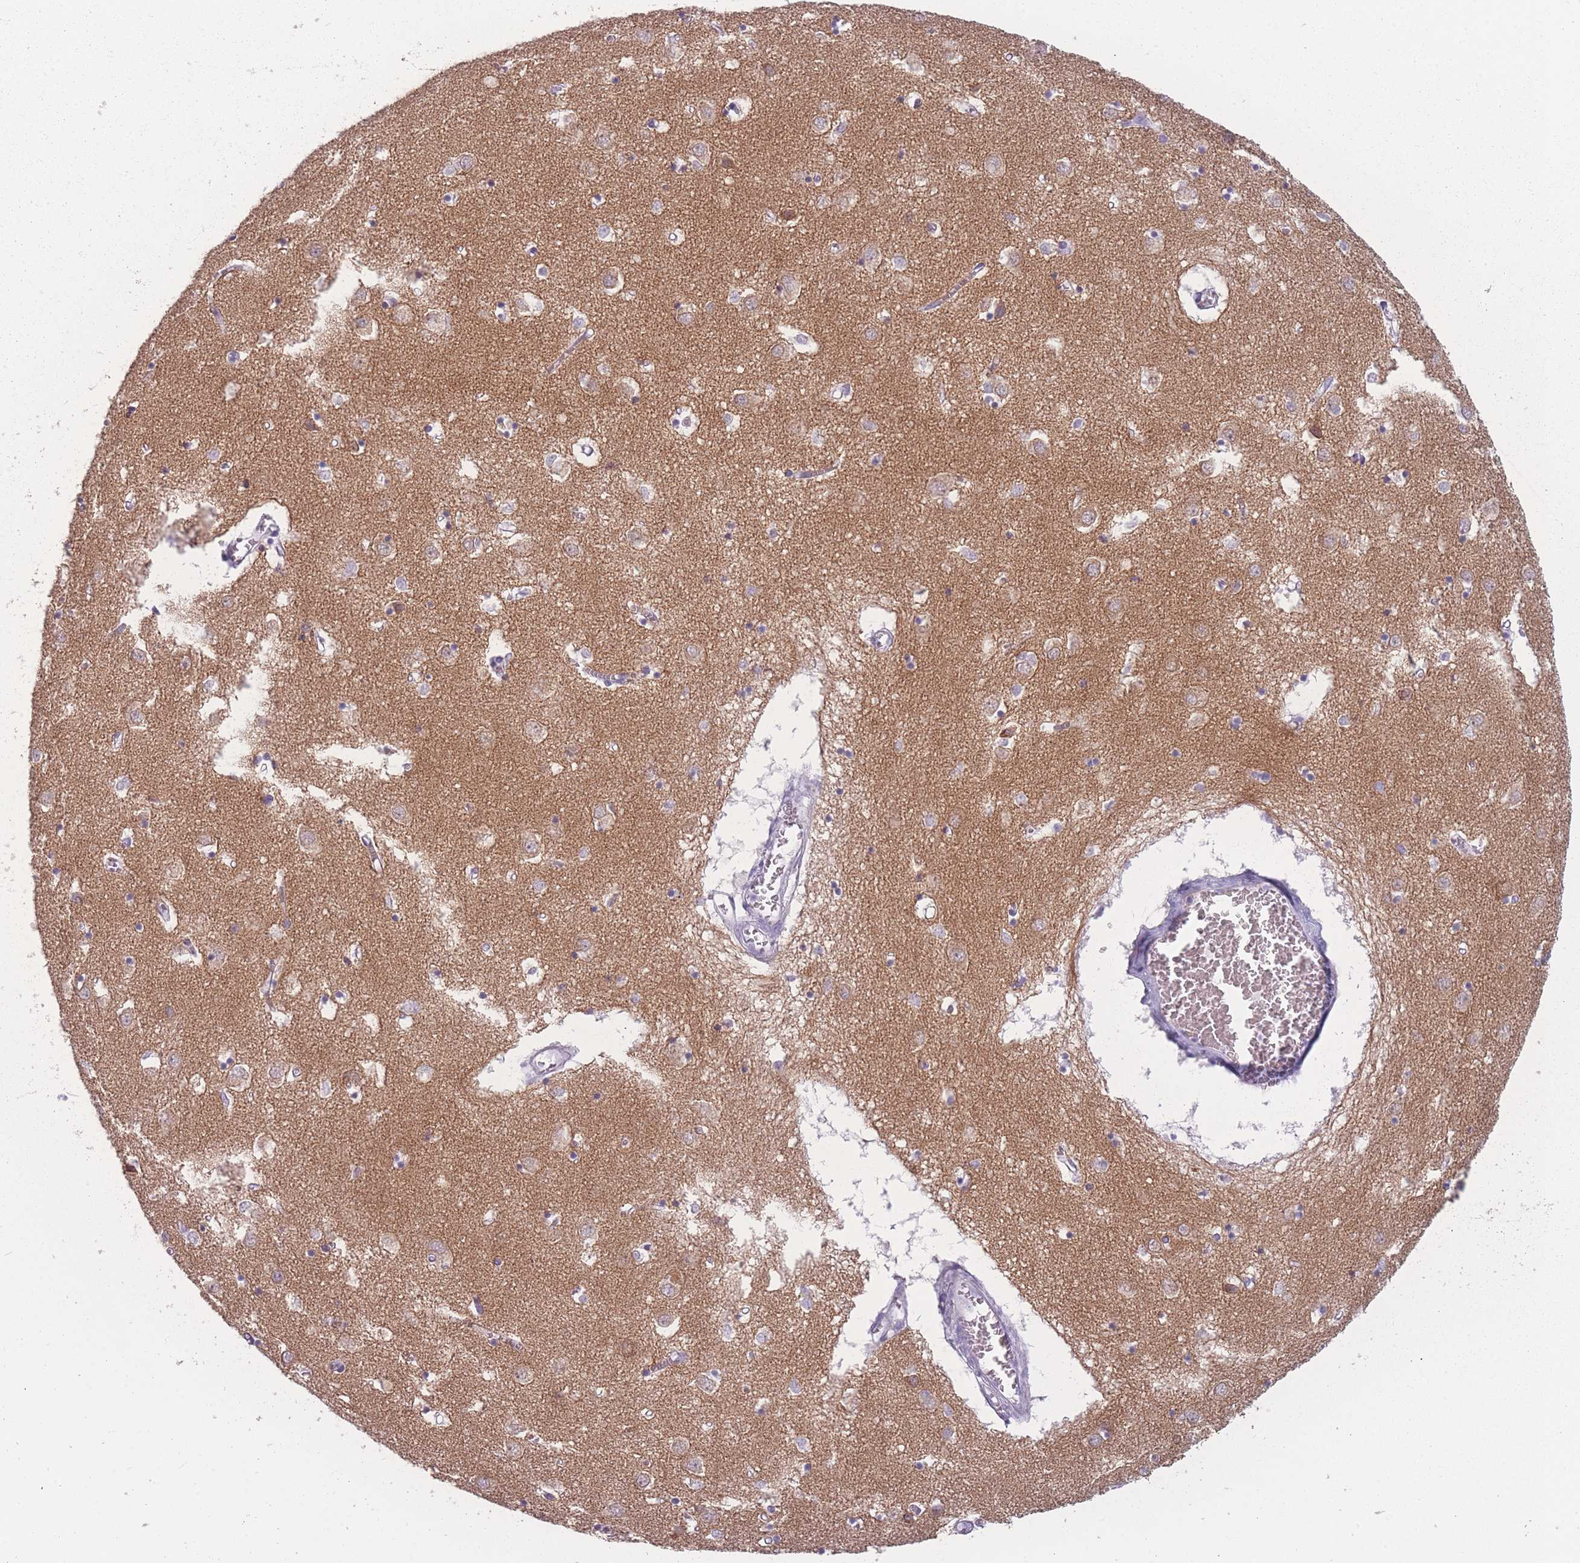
{"staining": {"intensity": "negative", "quantity": "none", "location": "none"}, "tissue": "caudate", "cell_type": "Glial cells", "image_type": "normal", "snomed": [{"axis": "morphology", "description": "Normal tissue, NOS"}, {"axis": "topography", "description": "Lateral ventricle wall"}], "caption": "Micrograph shows no protein staining in glial cells of normal caudate. The staining is performed using DAB brown chromogen with nuclei counter-stained in using hematoxylin.", "gene": "PPFIA3", "patient": {"sex": "male", "age": 70}}